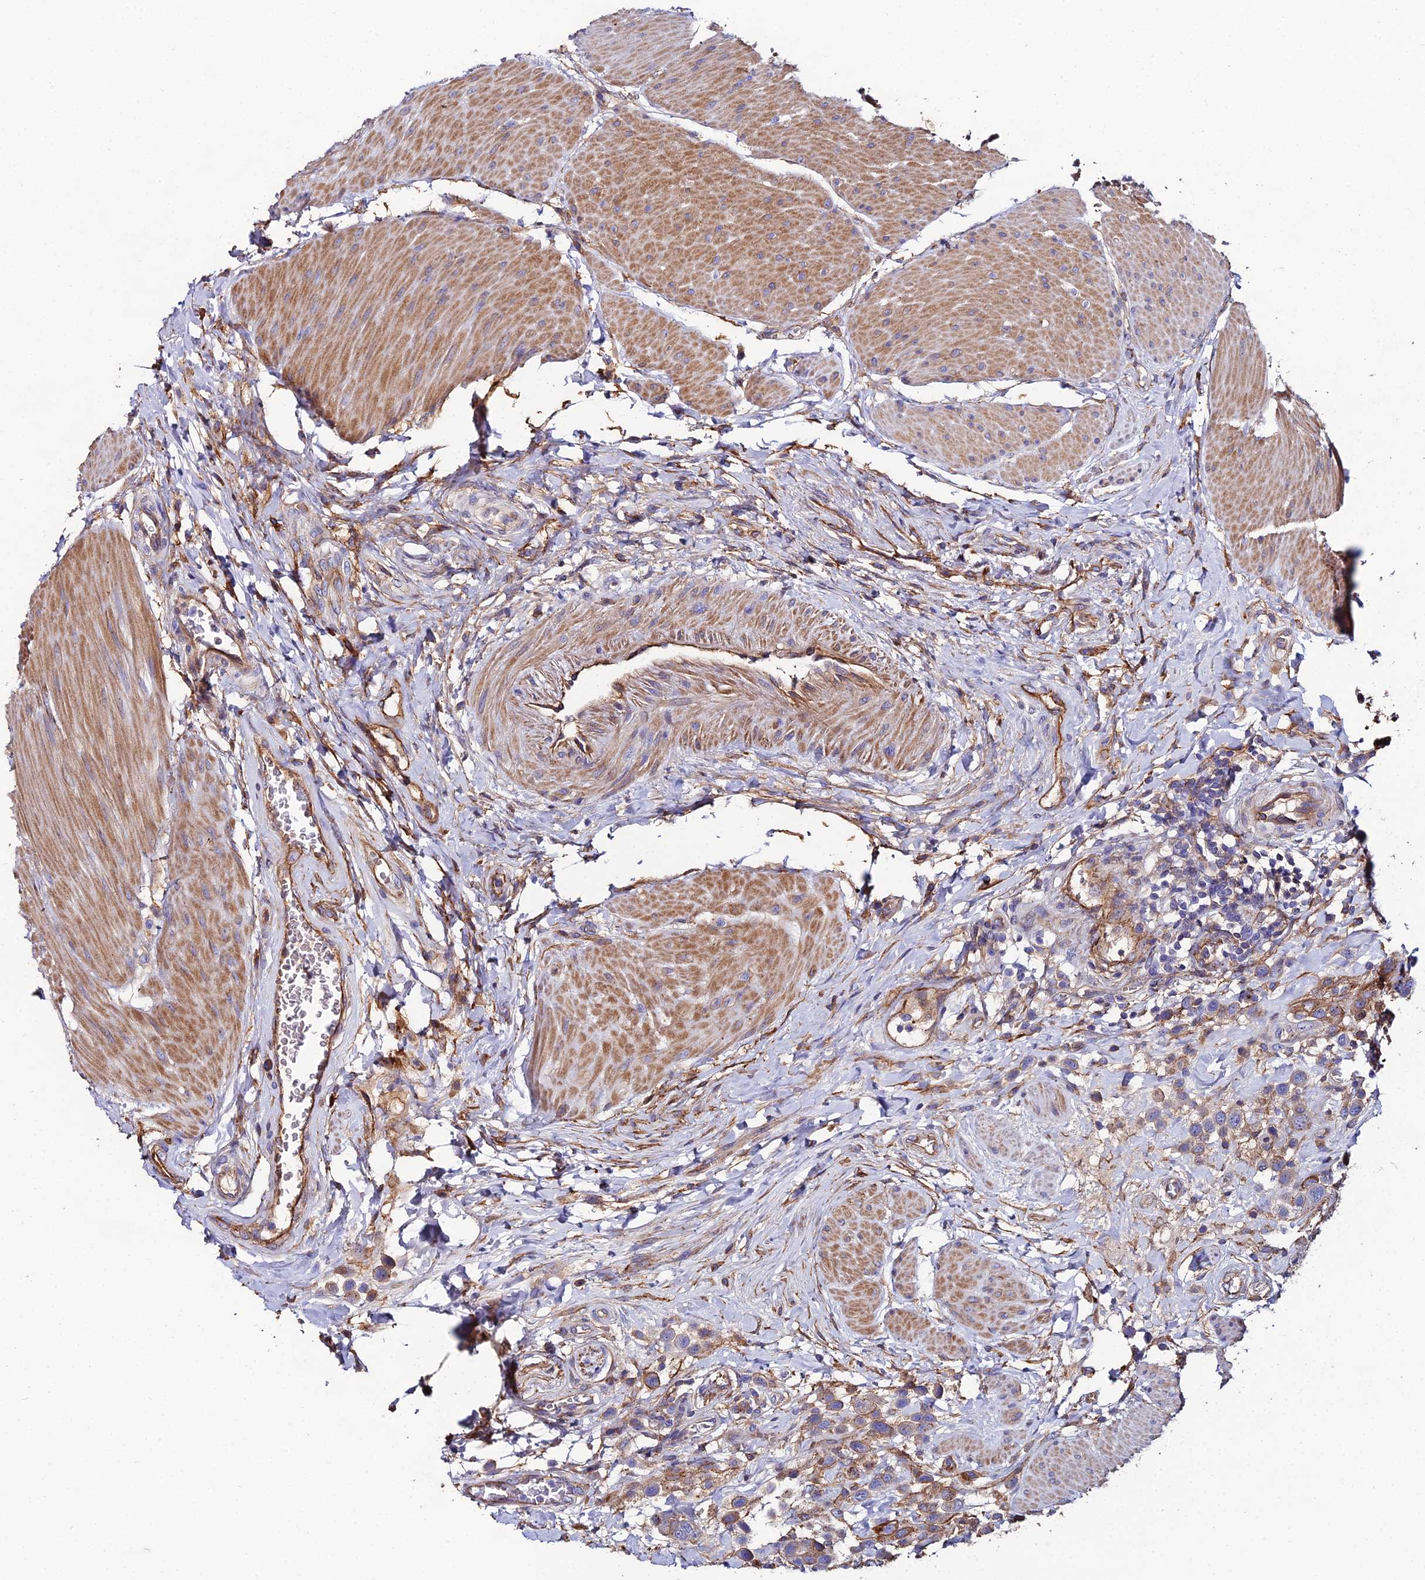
{"staining": {"intensity": "moderate", "quantity": "<25%", "location": "cytoplasmic/membranous"}, "tissue": "urothelial cancer", "cell_type": "Tumor cells", "image_type": "cancer", "snomed": [{"axis": "morphology", "description": "Urothelial carcinoma, High grade"}, {"axis": "topography", "description": "Urinary bladder"}], "caption": "Urothelial cancer tissue displays moderate cytoplasmic/membranous staining in about <25% of tumor cells, visualized by immunohistochemistry.", "gene": "C6", "patient": {"sex": "male", "age": 50}}